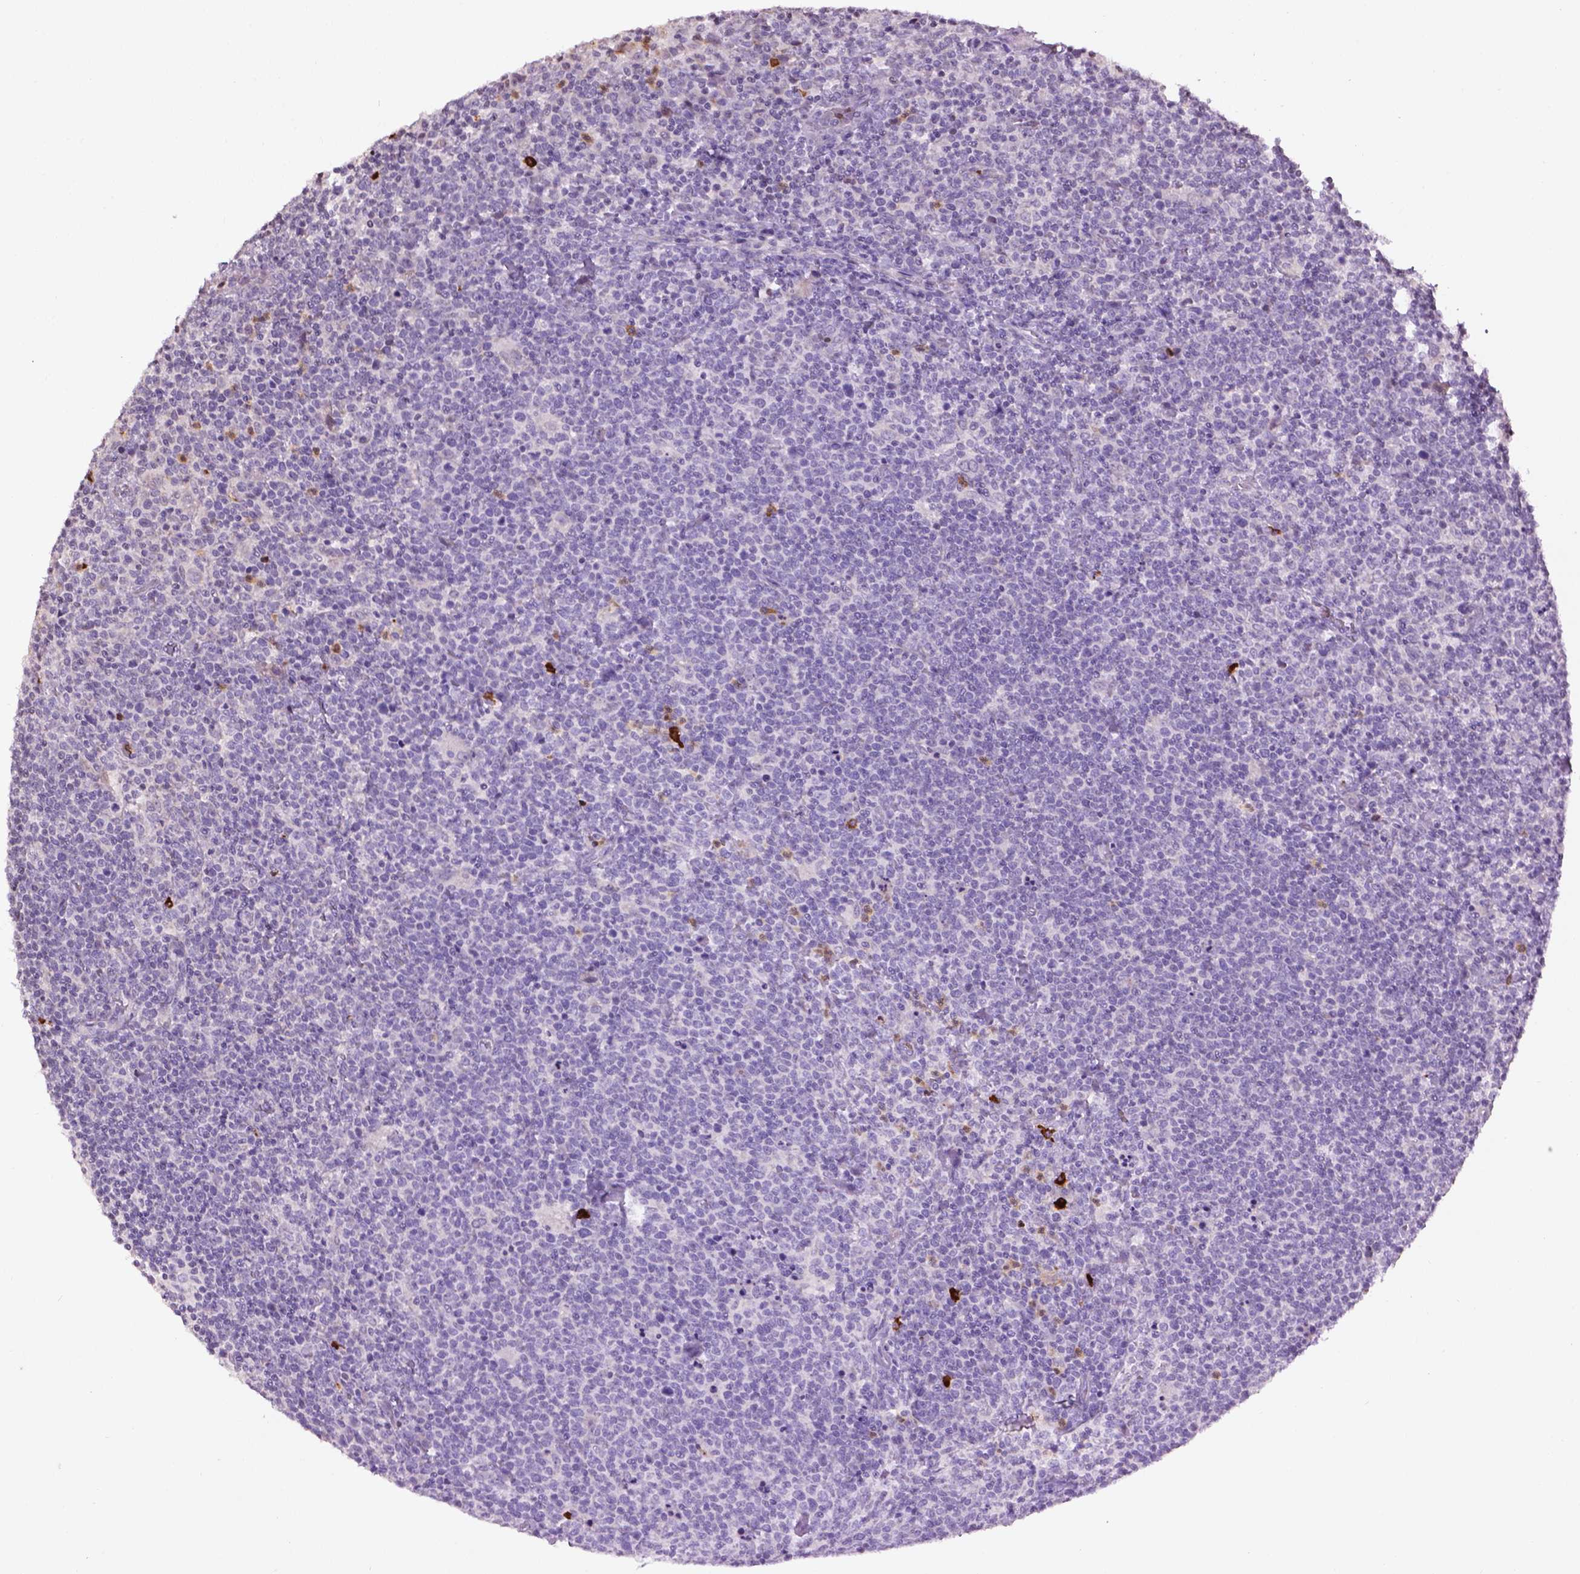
{"staining": {"intensity": "negative", "quantity": "none", "location": "none"}, "tissue": "lymphoma", "cell_type": "Tumor cells", "image_type": "cancer", "snomed": [{"axis": "morphology", "description": "Malignant lymphoma, non-Hodgkin's type, High grade"}, {"axis": "topography", "description": "Lymph node"}], "caption": "A high-resolution micrograph shows immunohistochemistry staining of malignant lymphoma, non-Hodgkin's type (high-grade), which demonstrates no significant positivity in tumor cells. Brightfield microscopy of immunohistochemistry (IHC) stained with DAB (brown) and hematoxylin (blue), captured at high magnification.", "gene": "NTNG2", "patient": {"sex": "male", "age": 61}}